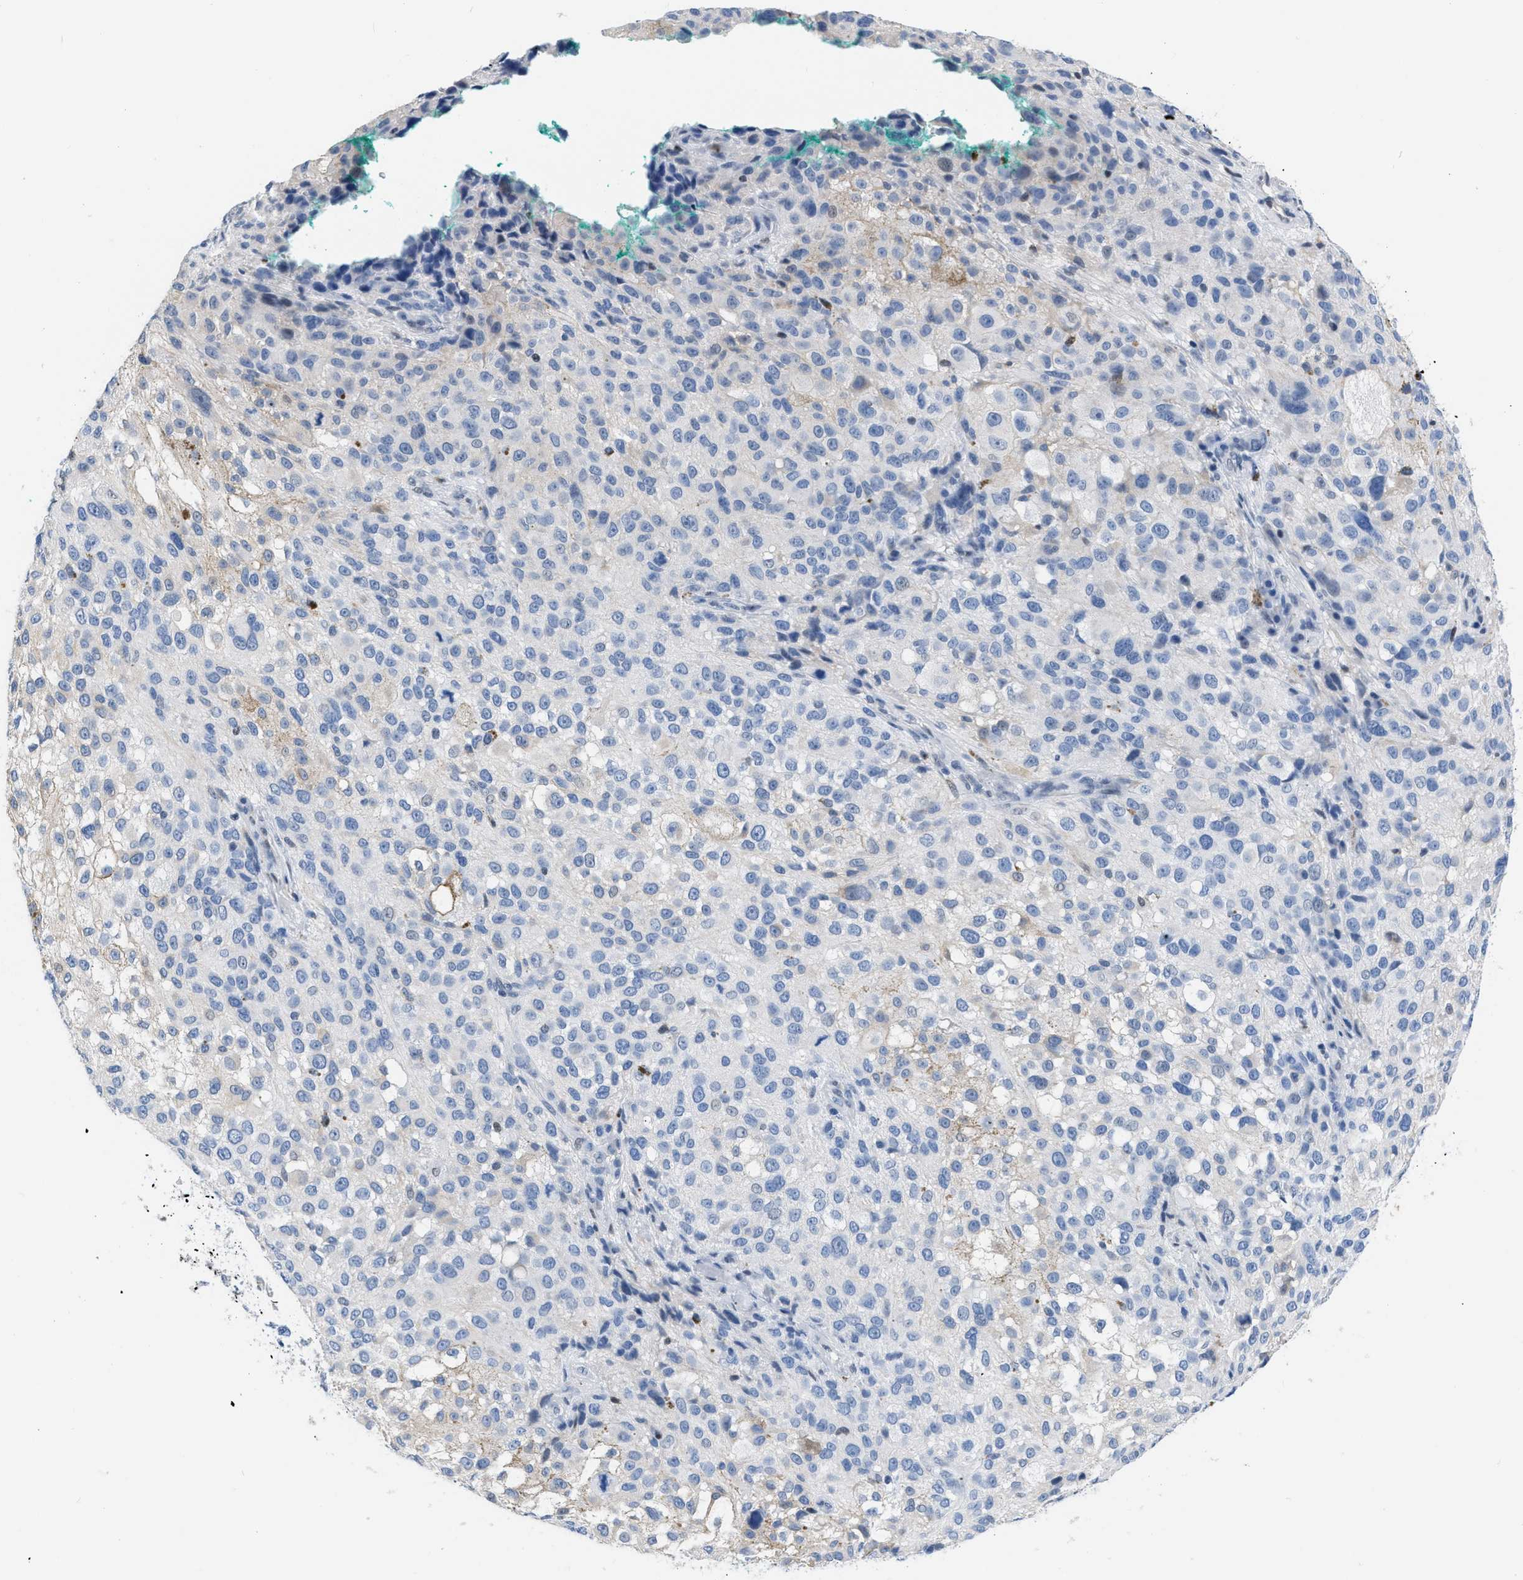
{"staining": {"intensity": "negative", "quantity": "none", "location": "none"}, "tissue": "melanoma", "cell_type": "Tumor cells", "image_type": "cancer", "snomed": [{"axis": "morphology", "description": "Necrosis, NOS"}, {"axis": "morphology", "description": "Malignant melanoma, NOS"}, {"axis": "topography", "description": "Skin"}], "caption": "IHC of human melanoma exhibits no staining in tumor cells.", "gene": "BOLL", "patient": {"sex": "female", "age": 87}}